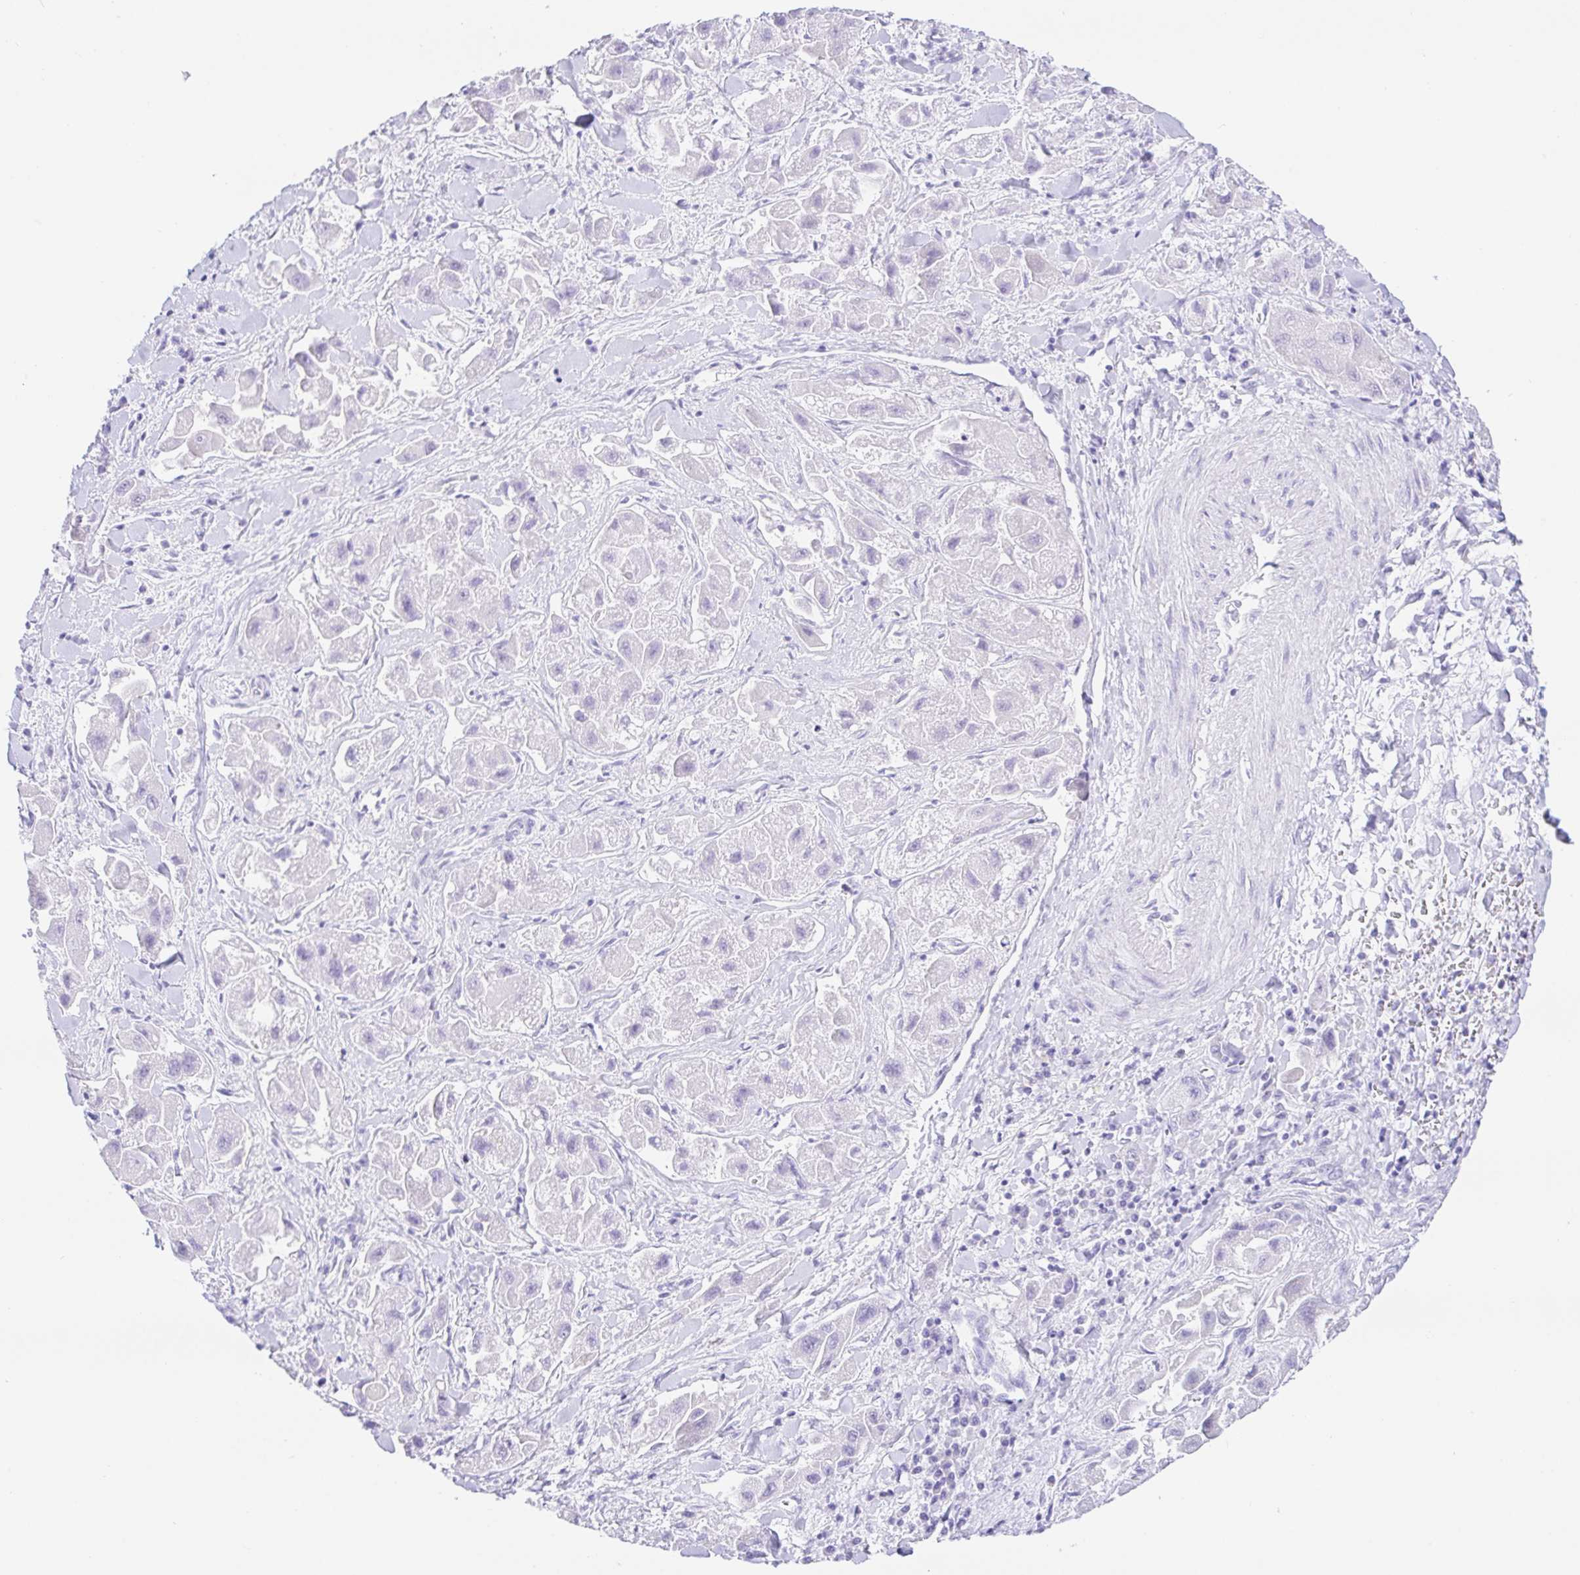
{"staining": {"intensity": "negative", "quantity": "none", "location": "none"}, "tissue": "liver cancer", "cell_type": "Tumor cells", "image_type": "cancer", "snomed": [{"axis": "morphology", "description": "Carcinoma, Hepatocellular, NOS"}, {"axis": "topography", "description": "Liver"}], "caption": "Liver cancer (hepatocellular carcinoma) stained for a protein using IHC demonstrates no expression tumor cells.", "gene": "PAX8", "patient": {"sex": "male", "age": 24}}